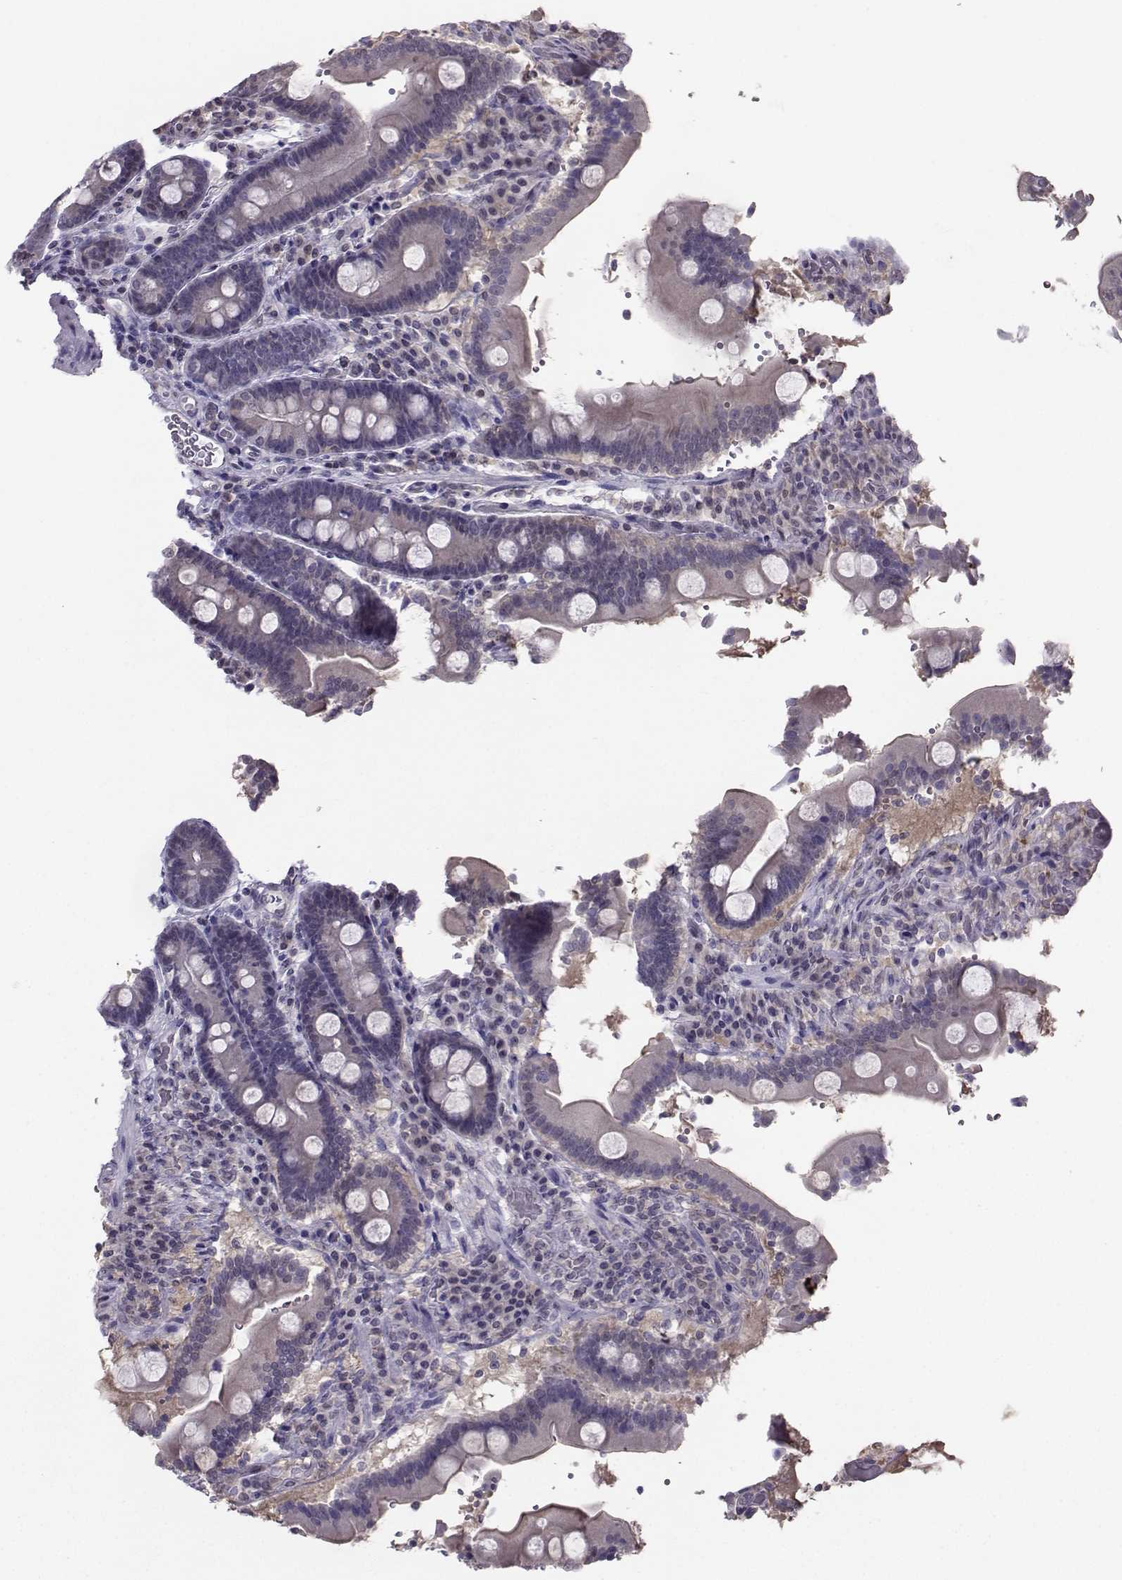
{"staining": {"intensity": "negative", "quantity": "none", "location": "none"}, "tissue": "duodenum", "cell_type": "Glandular cells", "image_type": "normal", "snomed": [{"axis": "morphology", "description": "Normal tissue, NOS"}, {"axis": "topography", "description": "Duodenum"}], "caption": "The immunohistochemistry photomicrograph has no significant positivity in glandular cells of duodenum.", "gene": "PGK1", "patient": {"sex": "female", "age": 62}}